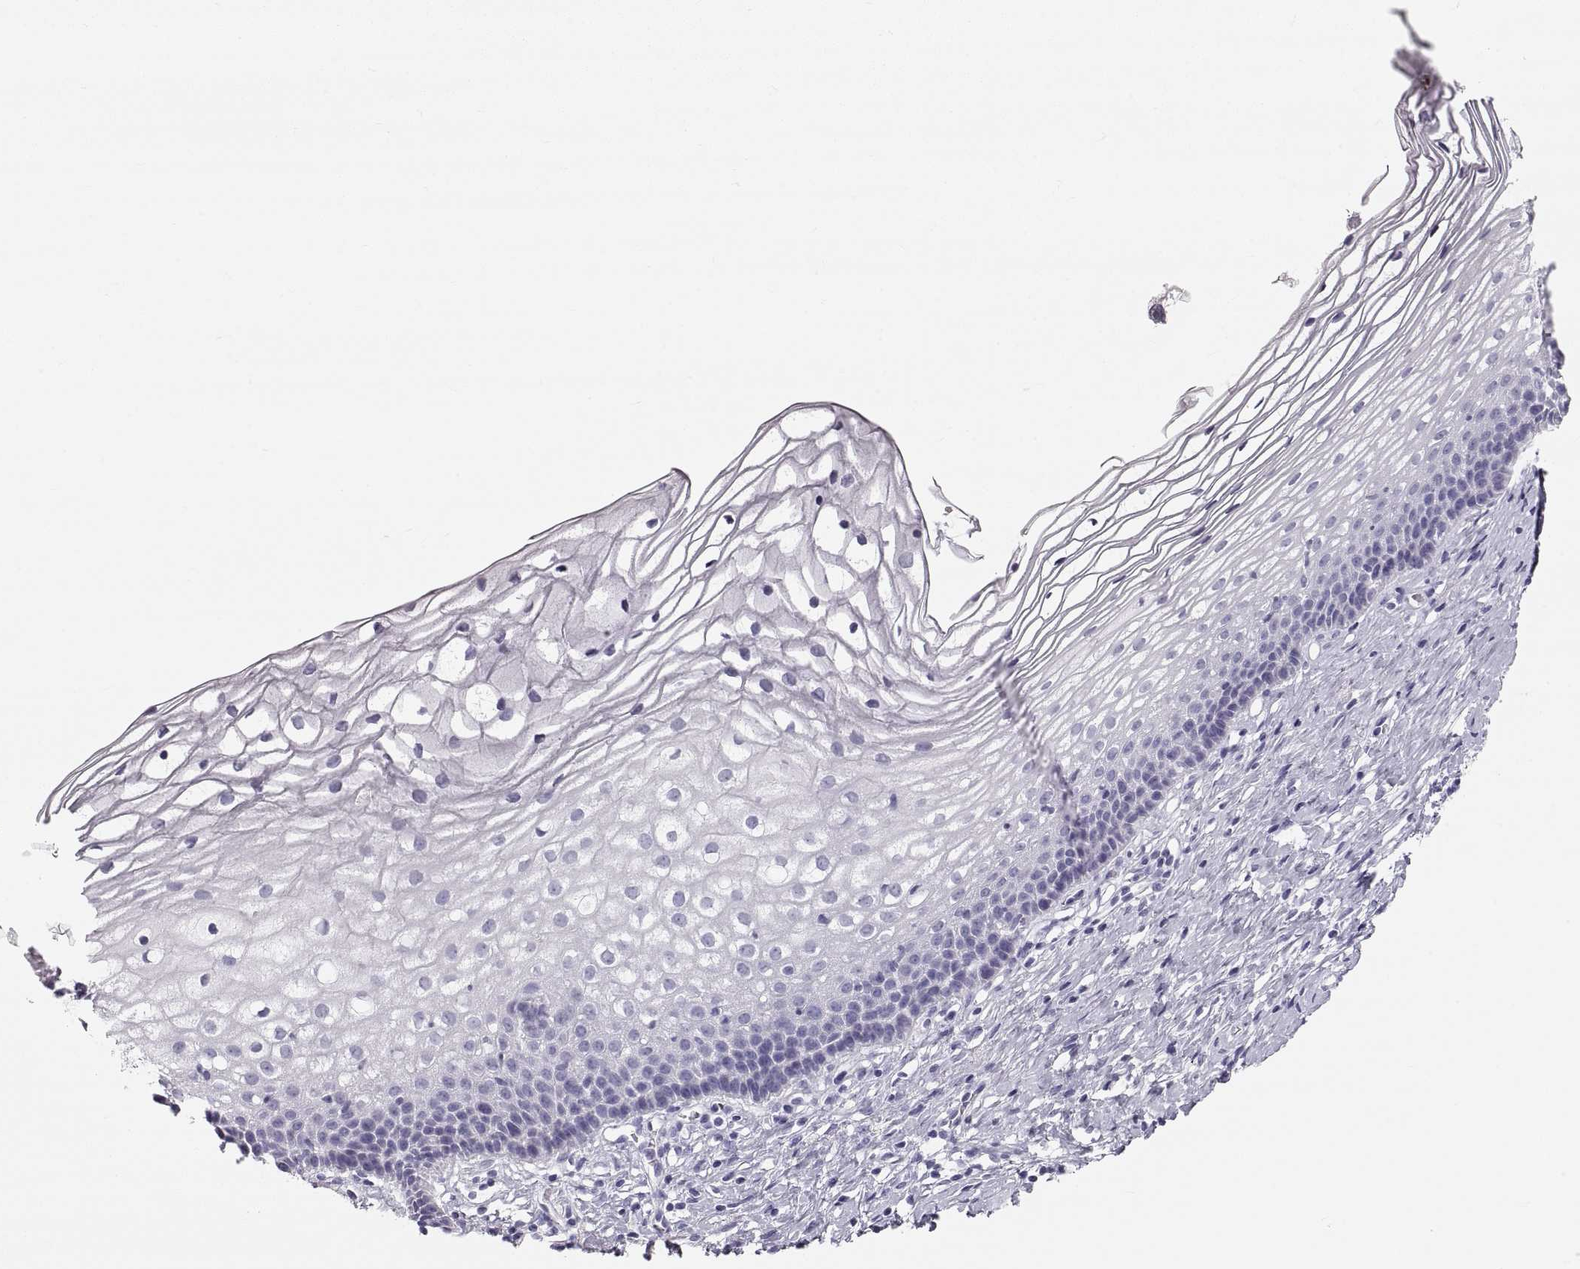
{"staining": {"intensity": "negative", "quantity": "none", "location": "none"}, "tissue": "cervix", "cell_type": "Glandular cells", "image_type": "normal", "snomed": [{"axis": "morphology", "description": "Normal tissue, NOS"}, {"axis": "topography", "description": "Cervix"}], "caption": "DAB immunohistochemical staining of unremarkable human cervix displays no significant staining in glandular cells.", "gene": "CRYAA", "patient": {"sex": "female", "age": 39}}